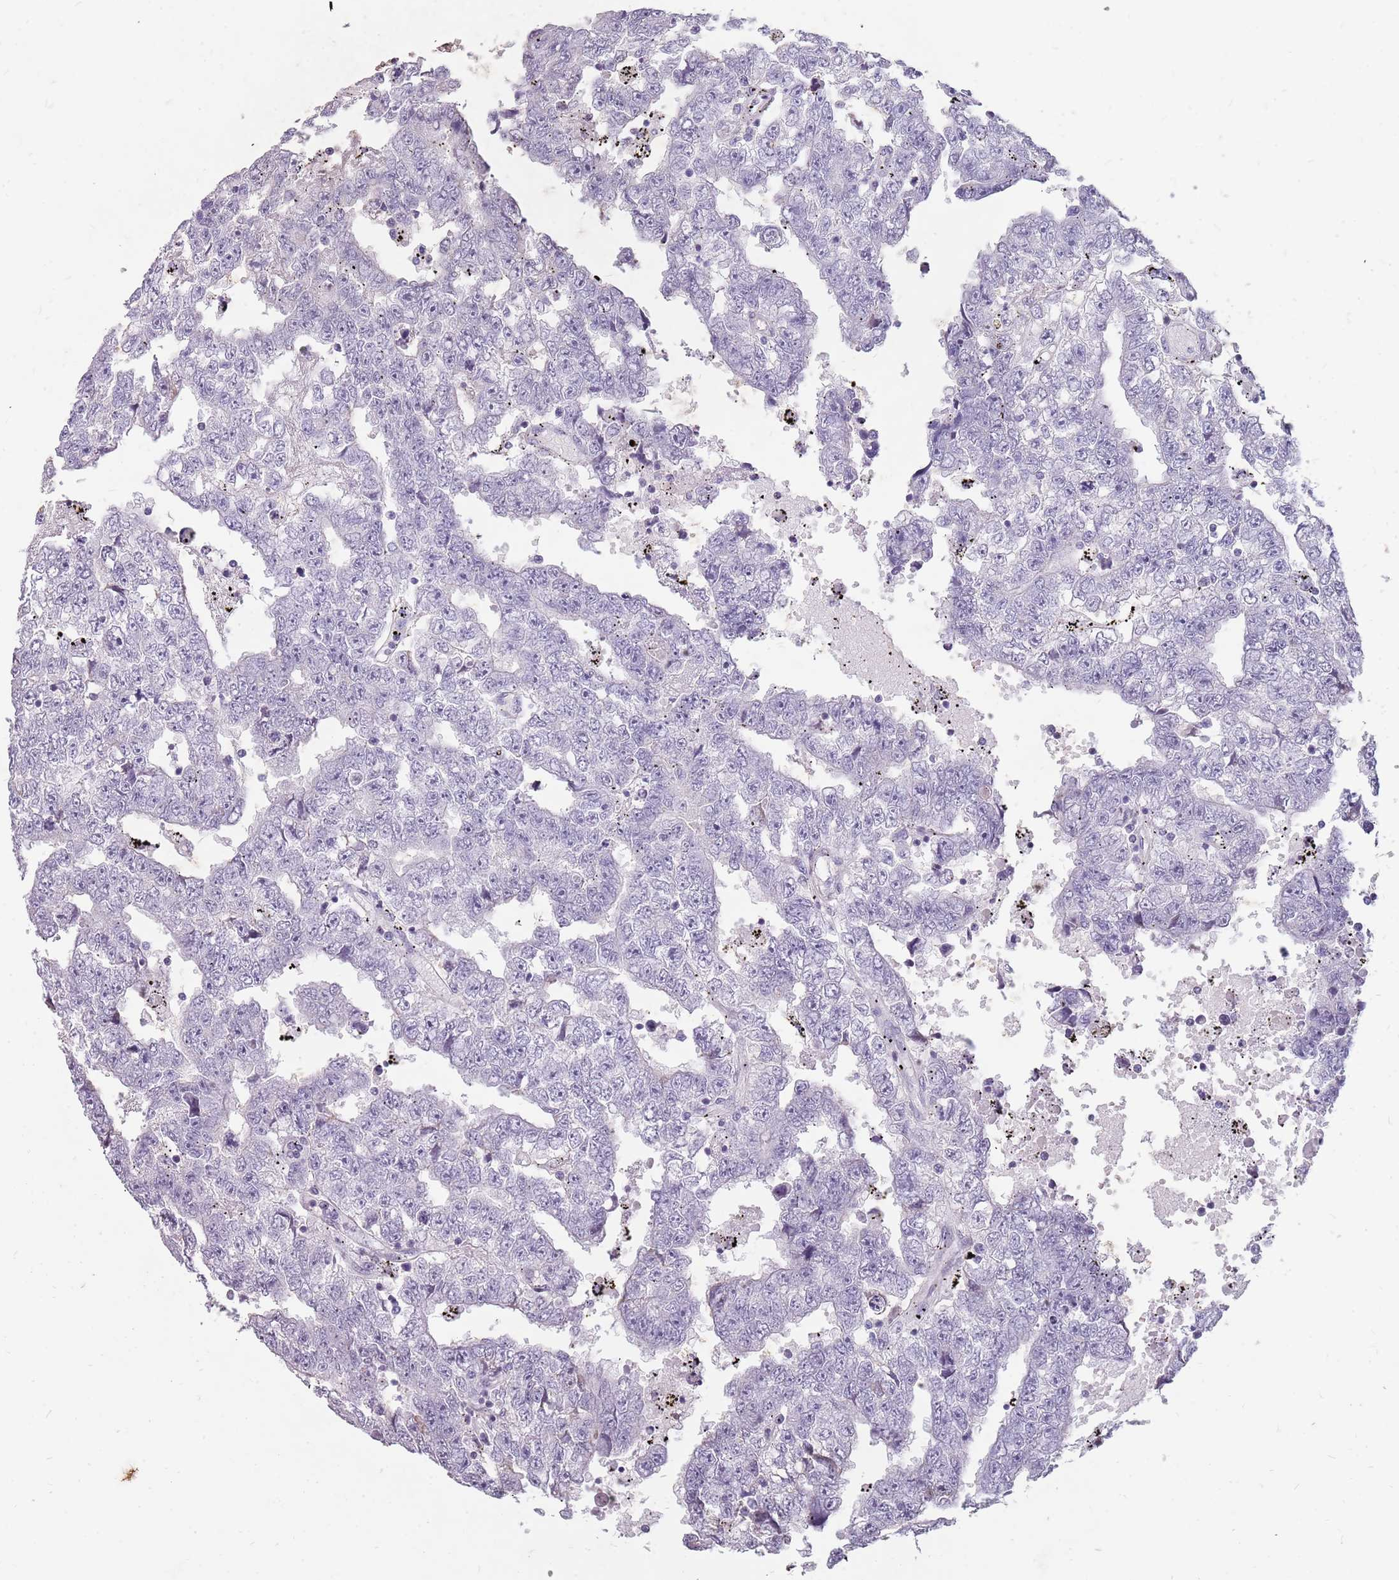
{"staining": {"intensity": "negative", "quantity": "none", "location": "none"}, "tissue": "testis cancer", "cell_type": "Tumor cells", "image_type": "cancer", "snomed": [{"axis": "morphology", "description": "Carcinoma, Embryonal, NOS"}, {"axis": "topography", "description": "Testis"}], "caption": "Immunohistochemistry photomicrograph of neoplastic tissue: human testis cancer stained with DAB demonstrates no significant protein expression in tumor cells. (Stains: DAB immunohistochemistry (IHC) with hematoxylin counter stain, Microscopy: brightfield microscopy at high magnification).", "gene": "NEK6", "patient": {"sex": "male", "age": 25}}